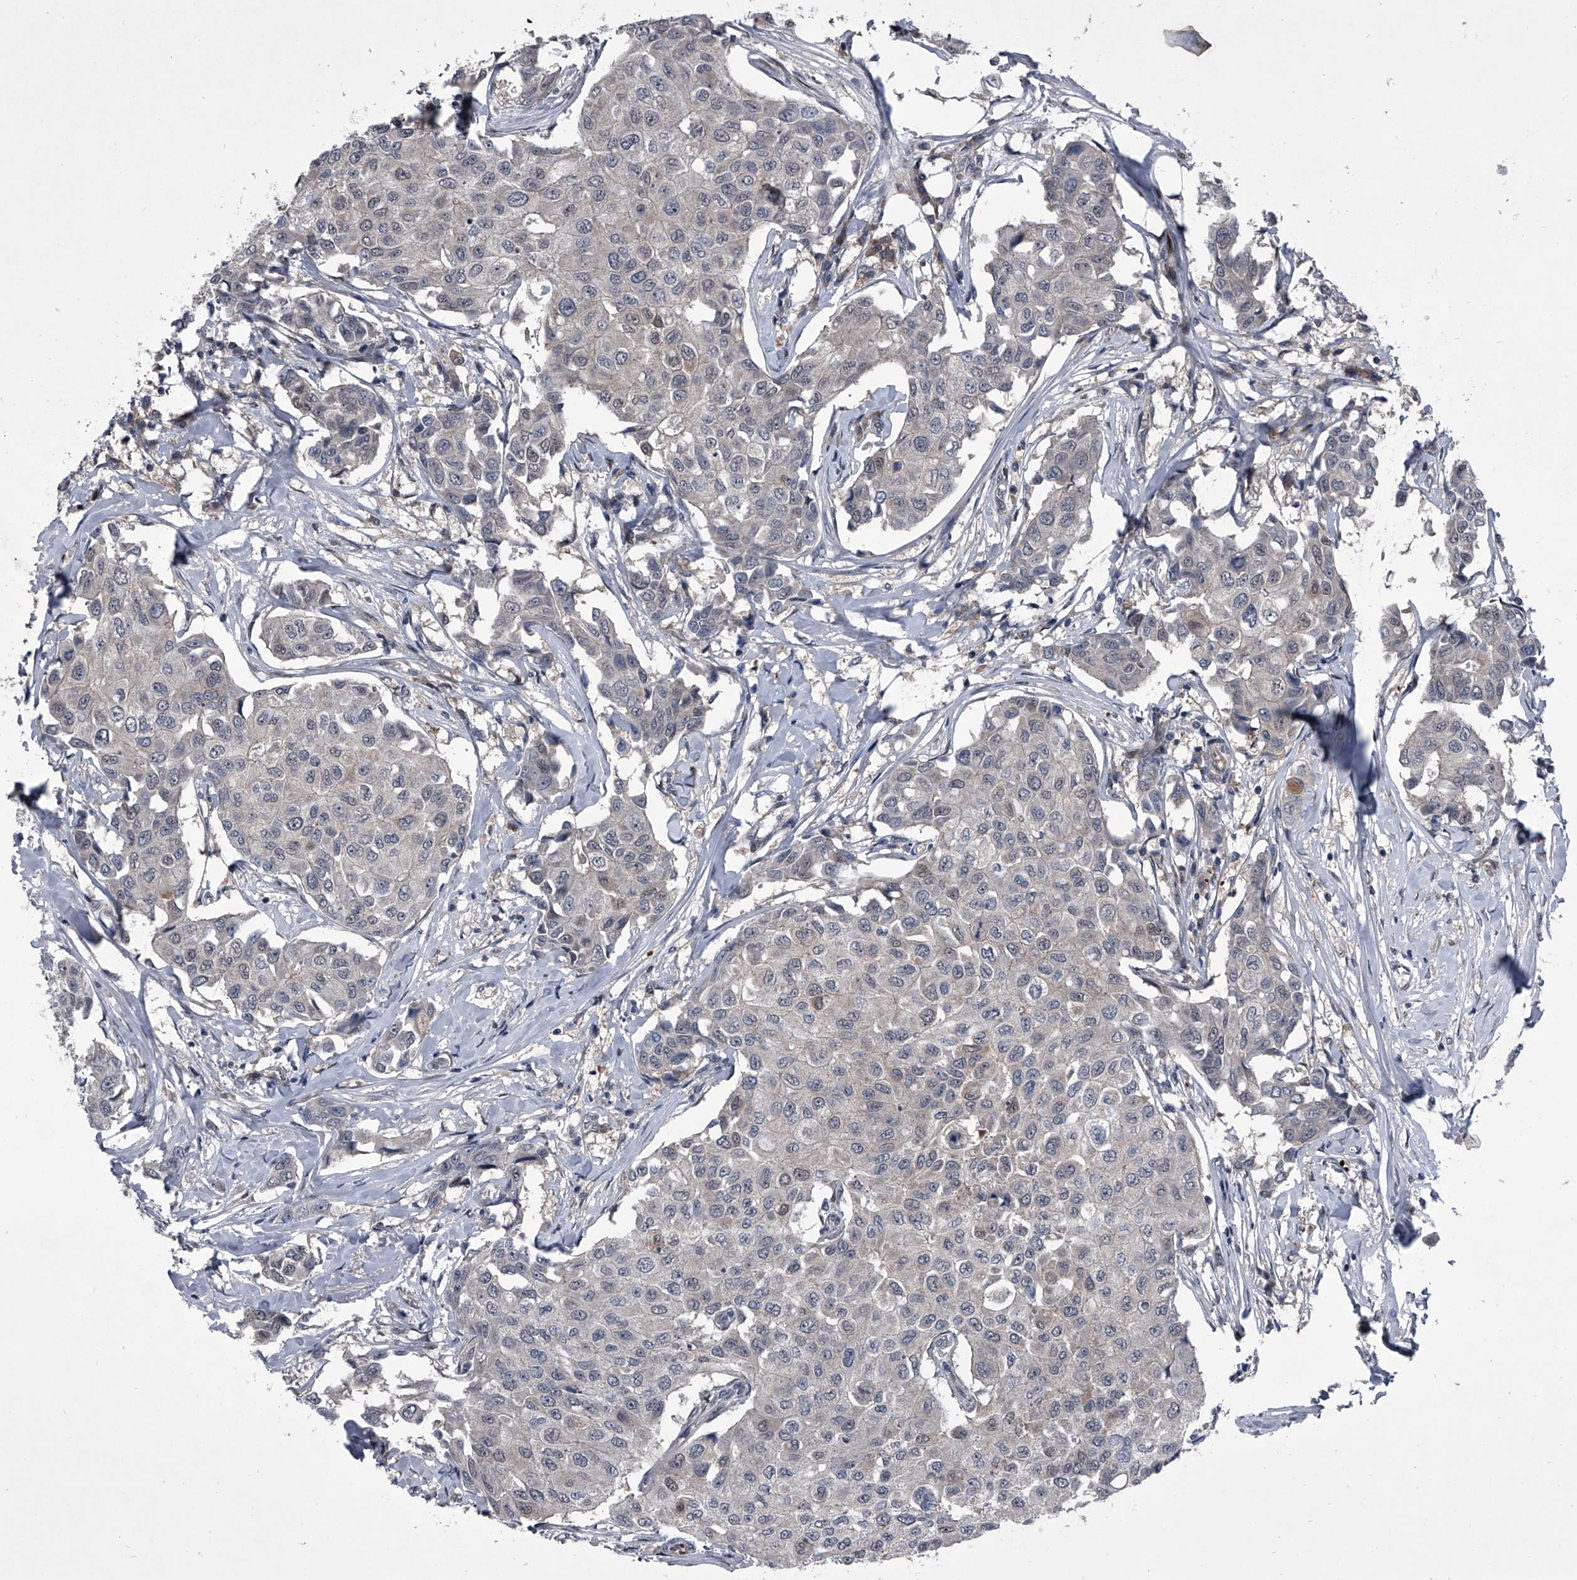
{"staining": {"intensity": "negative", "quantity": "none", "location": "none"}, "tissue": "breast cancer", "cell_type": "Tumor cells", "image_type": "cancer", "snomed": [{"axis": "morphology", "description": "Duct carcinoma"}, {"axis": "topography", "description": "Breast"}], "caption": "Immunohistochemical staining of human breast cancer (intraductal carcinoma) reveals no significant staining in tumor cells.", "gene": "ELK4", "patient": {"sex": "female", "age": 80}}